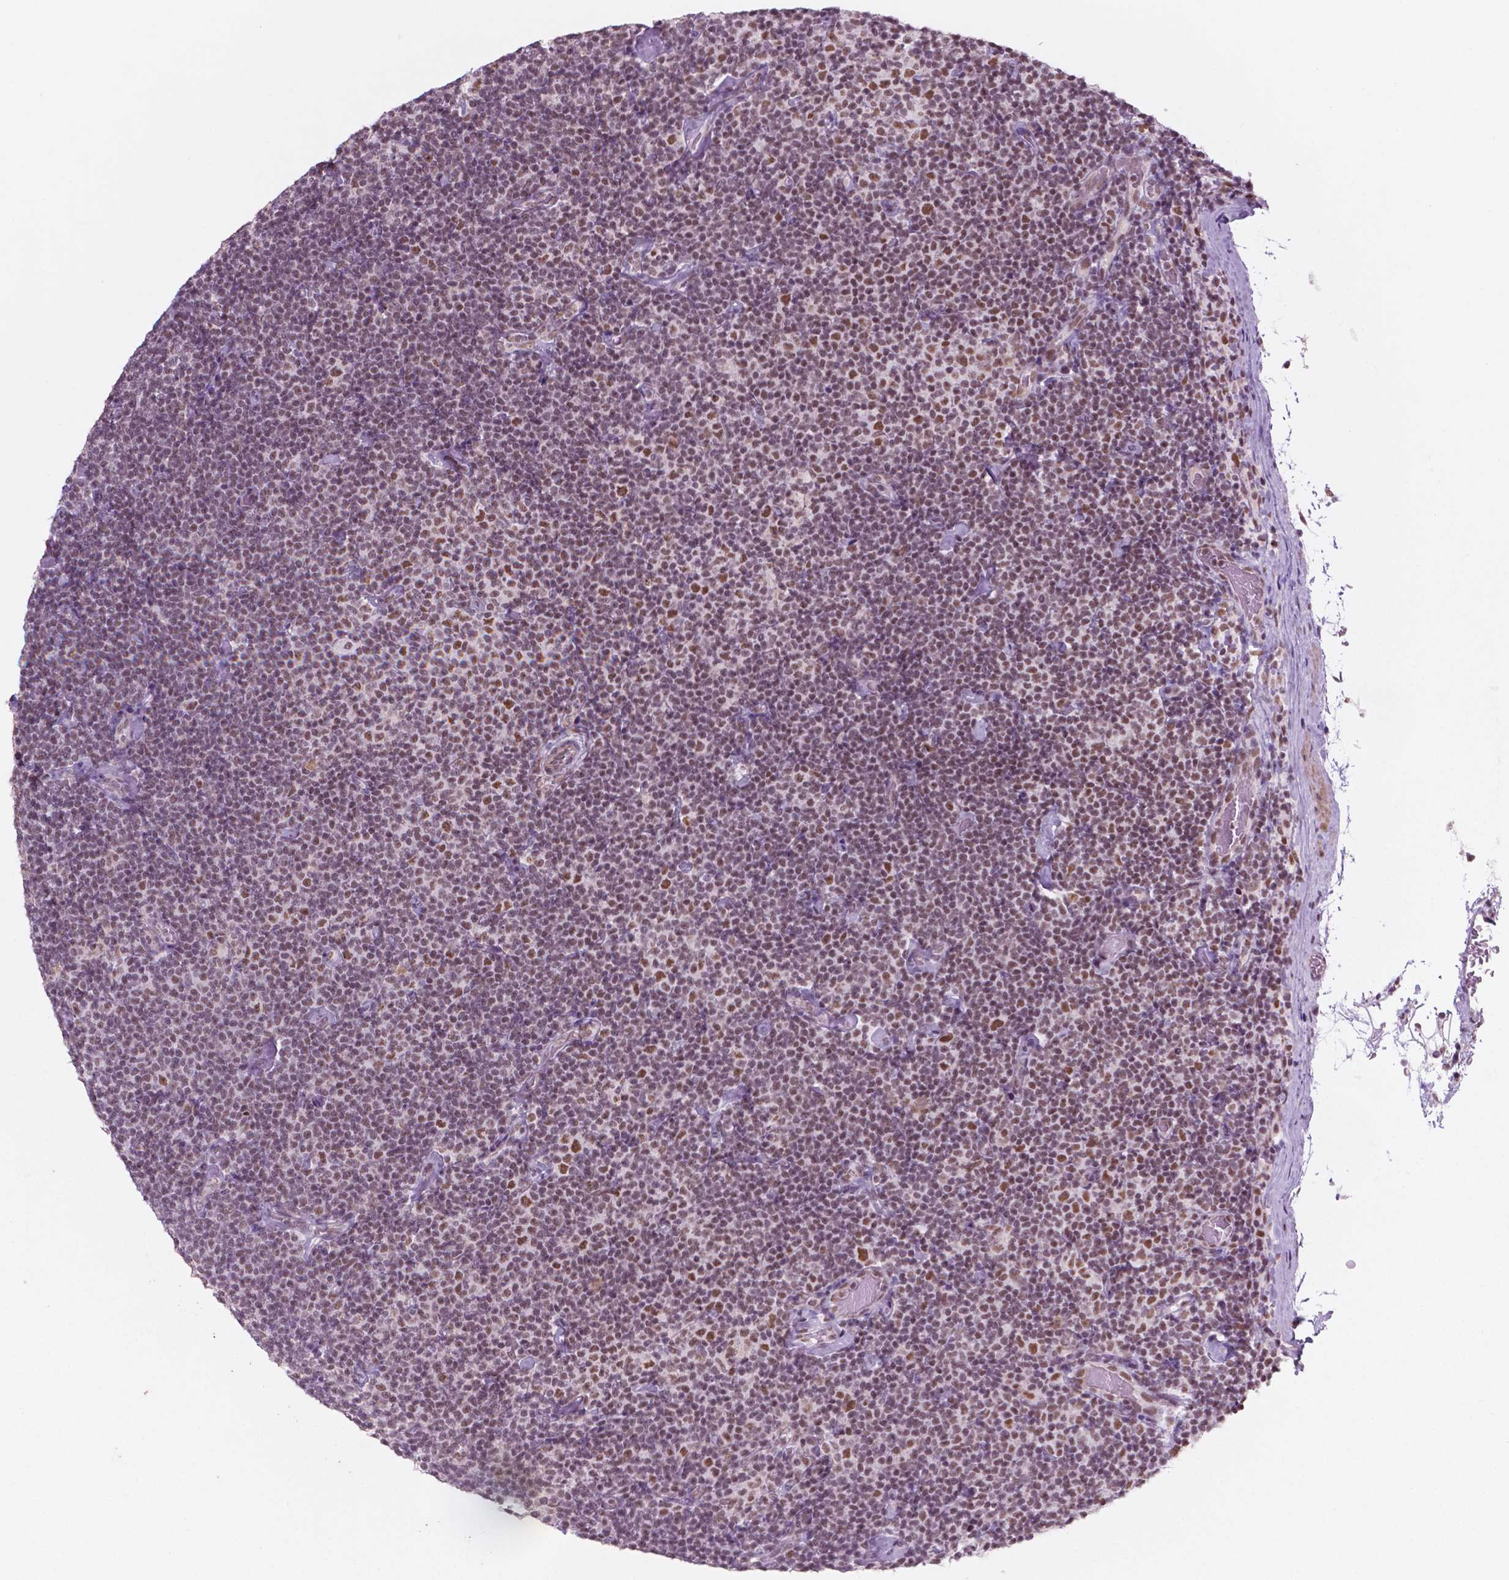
{"staining": {"intensity": "moderate", "quantity": ">75%", "location": "nuclear"}, "tissue": "lymphoma", "cell_type": "Tumor cells", "image_type": "cancer", "snomed": [{"axis": "morphology", "description": "Malignant lymphoma, non-Hodgkin's type, Low grade"}, {"axis": "topography", "description": "Lymph node"}], "caption": "A high-resolution micrograph shows immunohistochemistry (IHC) staining of lymphoma, which demonstrates moderate nuclear expression in about >75% of tumor cells. The staining was performed using DAB (3,3'-diaminobenzidine) to visualize the protein expression in brown, while the nuclei were stained in blue with hematoxylin (Magnification: 20x).", "gene": "CTR9", "patient": {"sex": "male", "age": 81}}